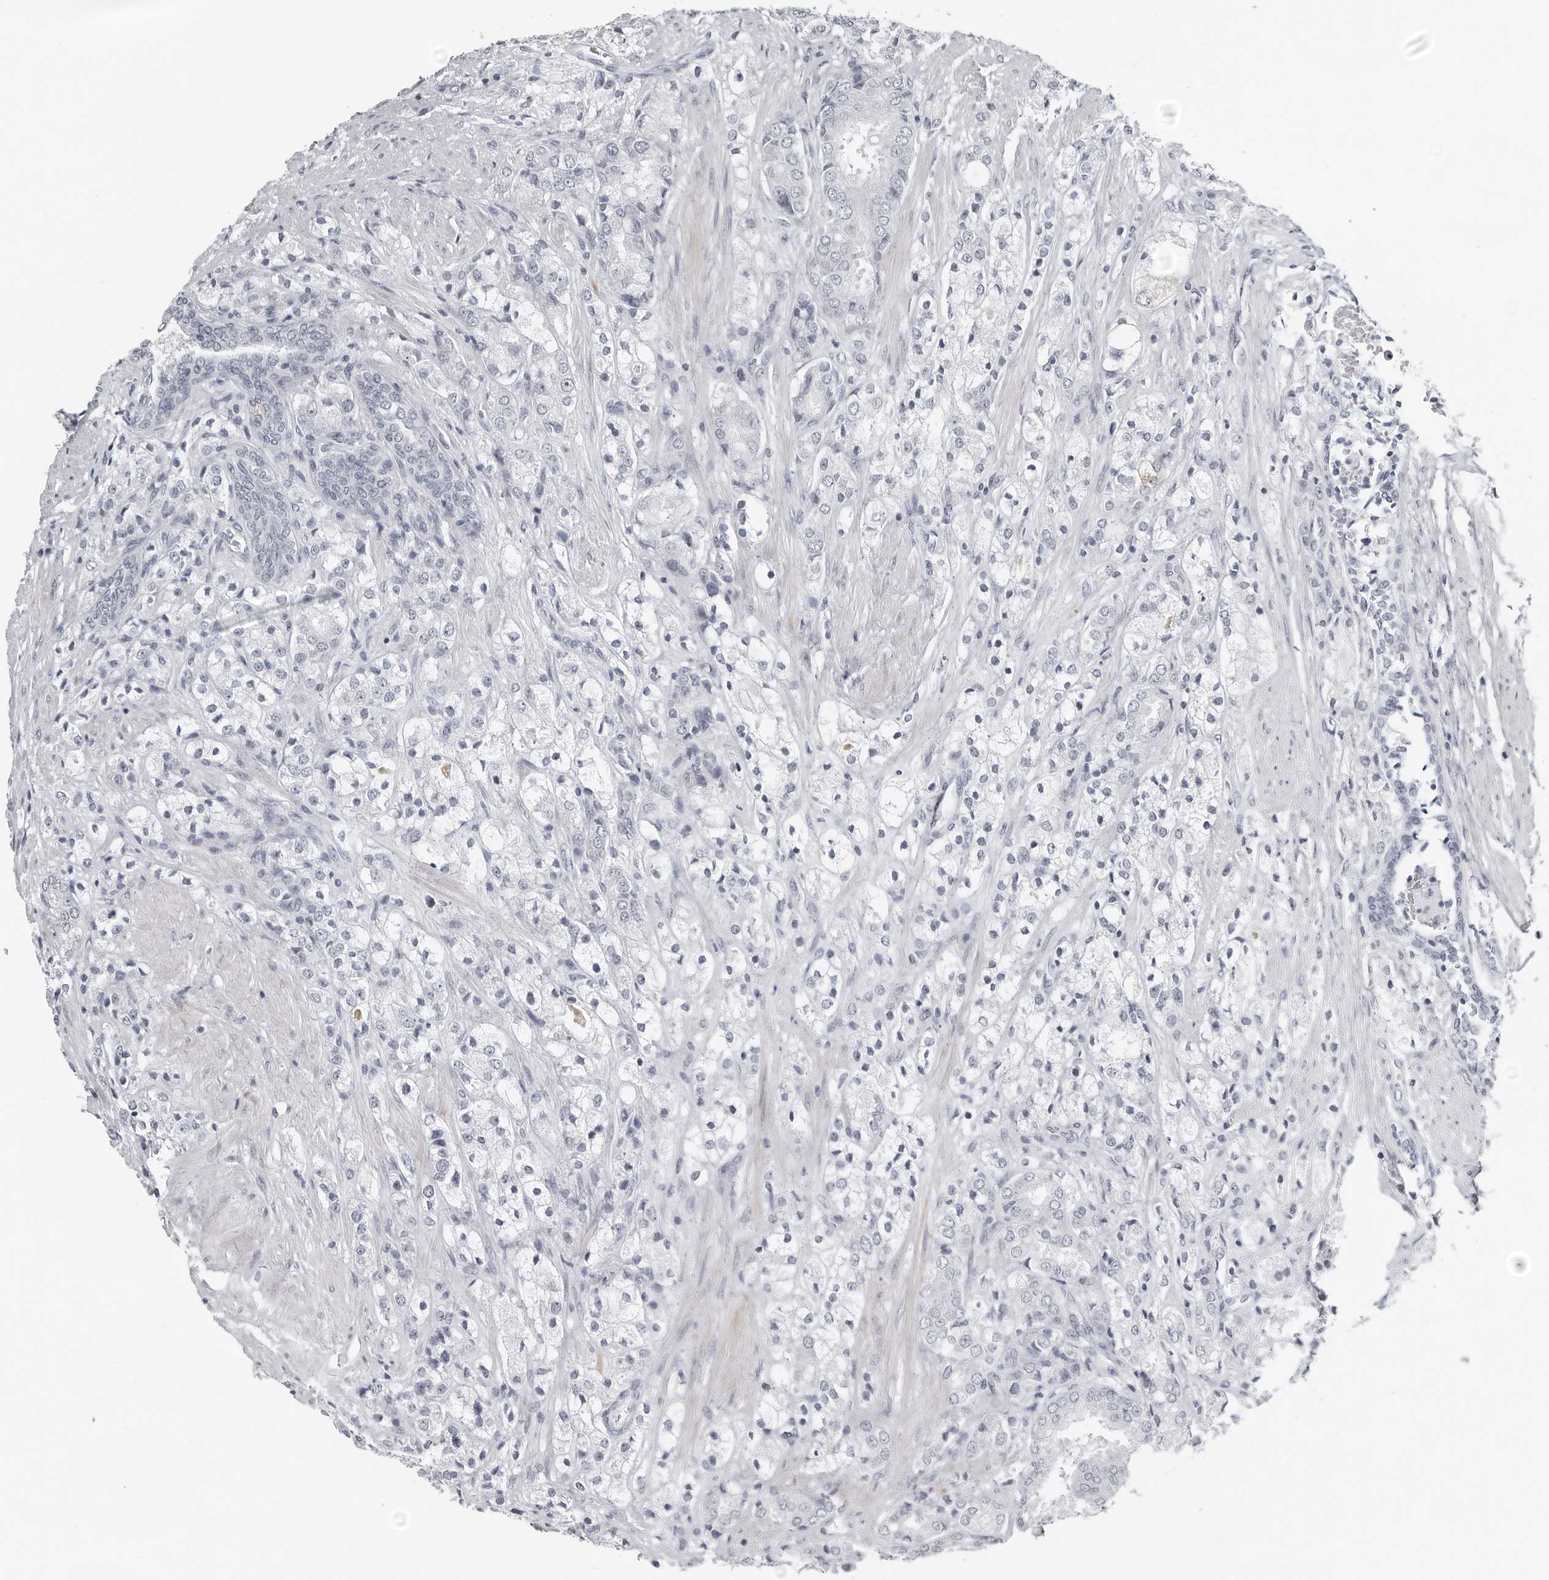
{"staining": {"intensity": "negative", "quantity": "none", "location": "none"}, "tissue": "prostate cancer", "cell_type": "Tumor cells", "image_type": "cancer", "snomed": [{"axis": "morphology", "description": "Adenocarcinoma, High grade"}, {"axis": "topography", "description": "Prostate"}], "caption": "IHC photomicrograph of neoplastic tissue: prostate cancer stained with DAB (3,3'-diaminobenzidine) displays no significant protein positivity in tumor cells.", "gene": "PPP1R42", "patient": {"sex": "male", "age": 50}}